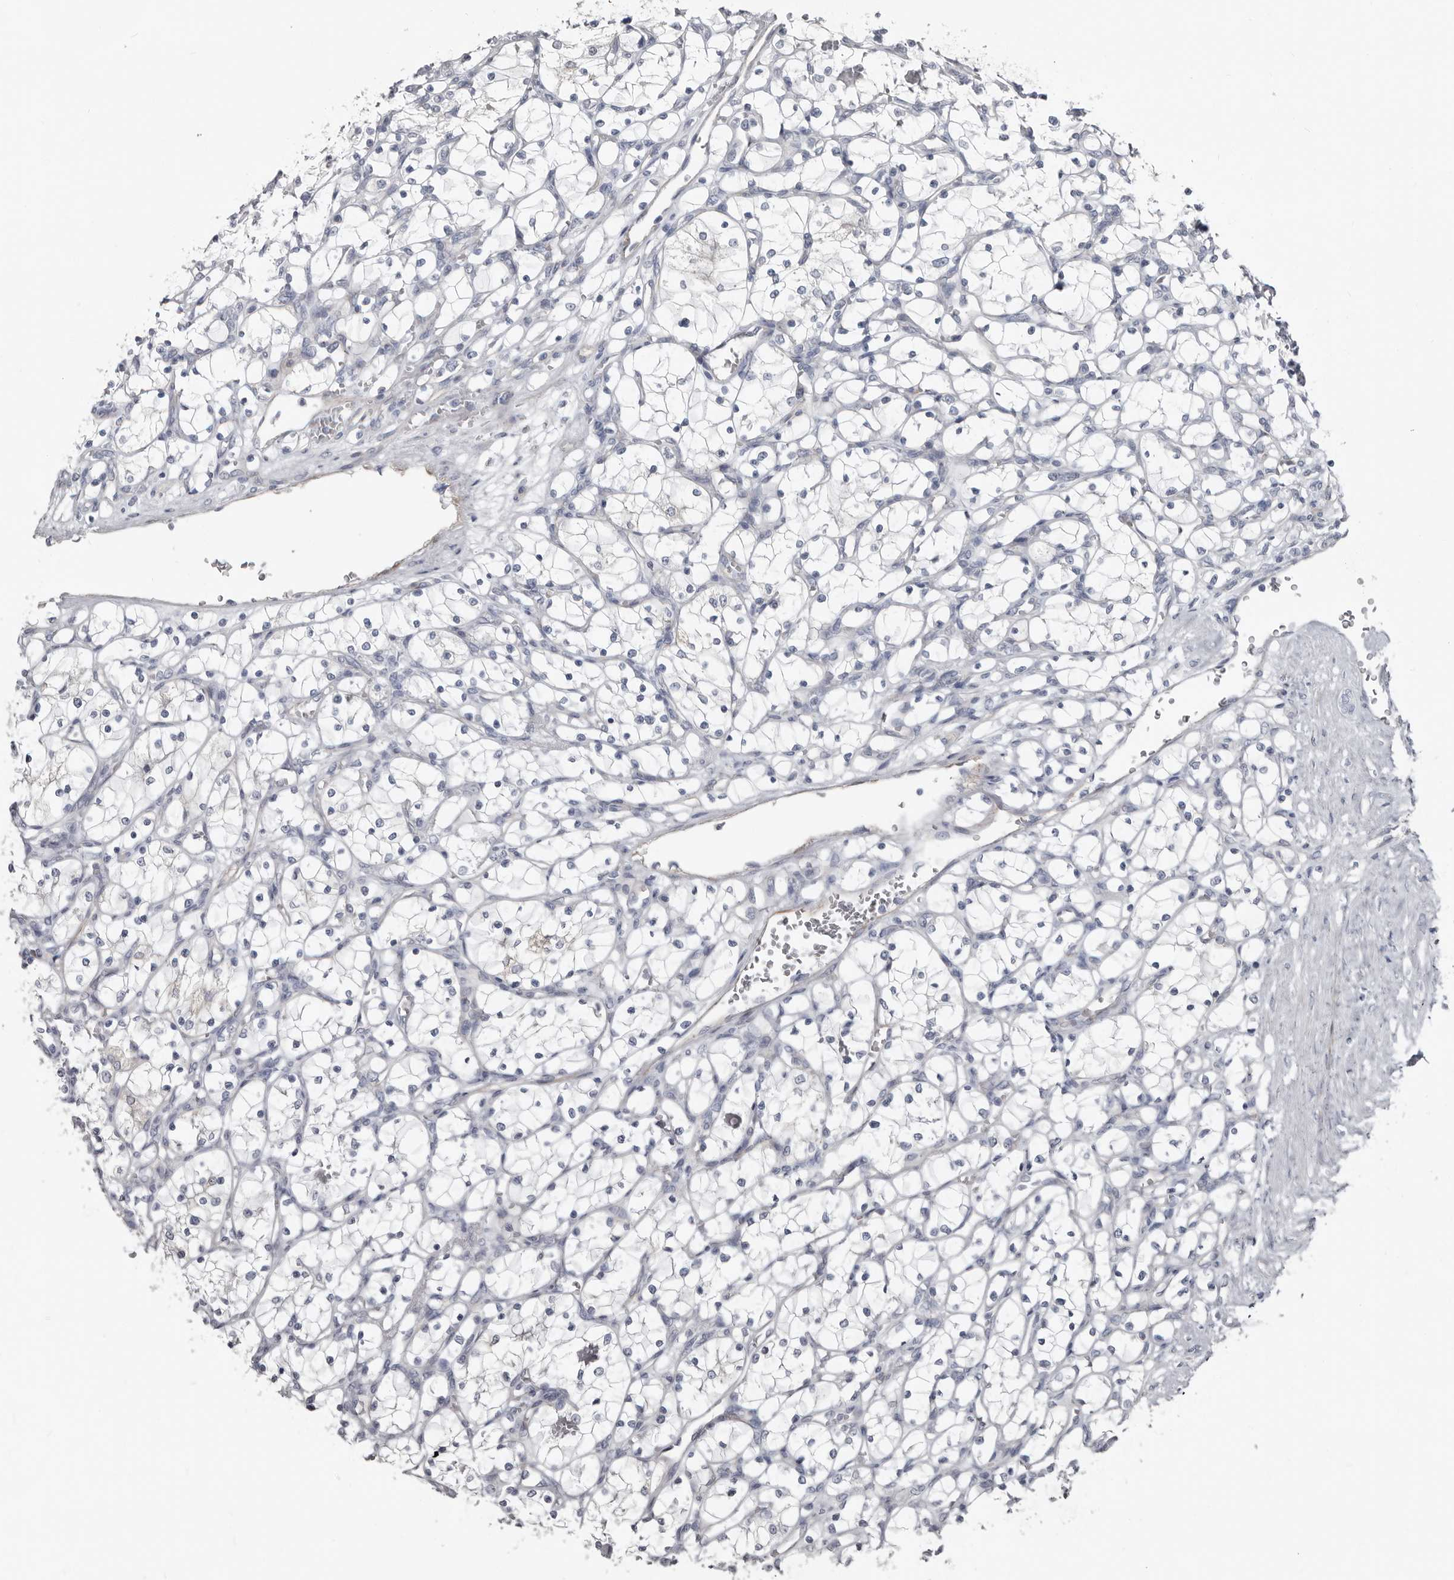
{"staining": {"intensity": "negative", "quantity": "none", "location": "none"}, "tissue": "renal cancer", "cell_type": "Tumor cells", "image_type": "cancer", "snomed": [{"axis": "morphology", "description": "Adenocarcinoma, NOS"}, {"axis": "topography", "description": "Kidney"}], "caption": "Tumor cells are negative for protein expression in human renal cancer. (DAB (3,3'-diaminobenzidine) immunohistochemistry, high magnification).", "gene": "ZNF114", "patient": {"sex": "female", "age": 69}}